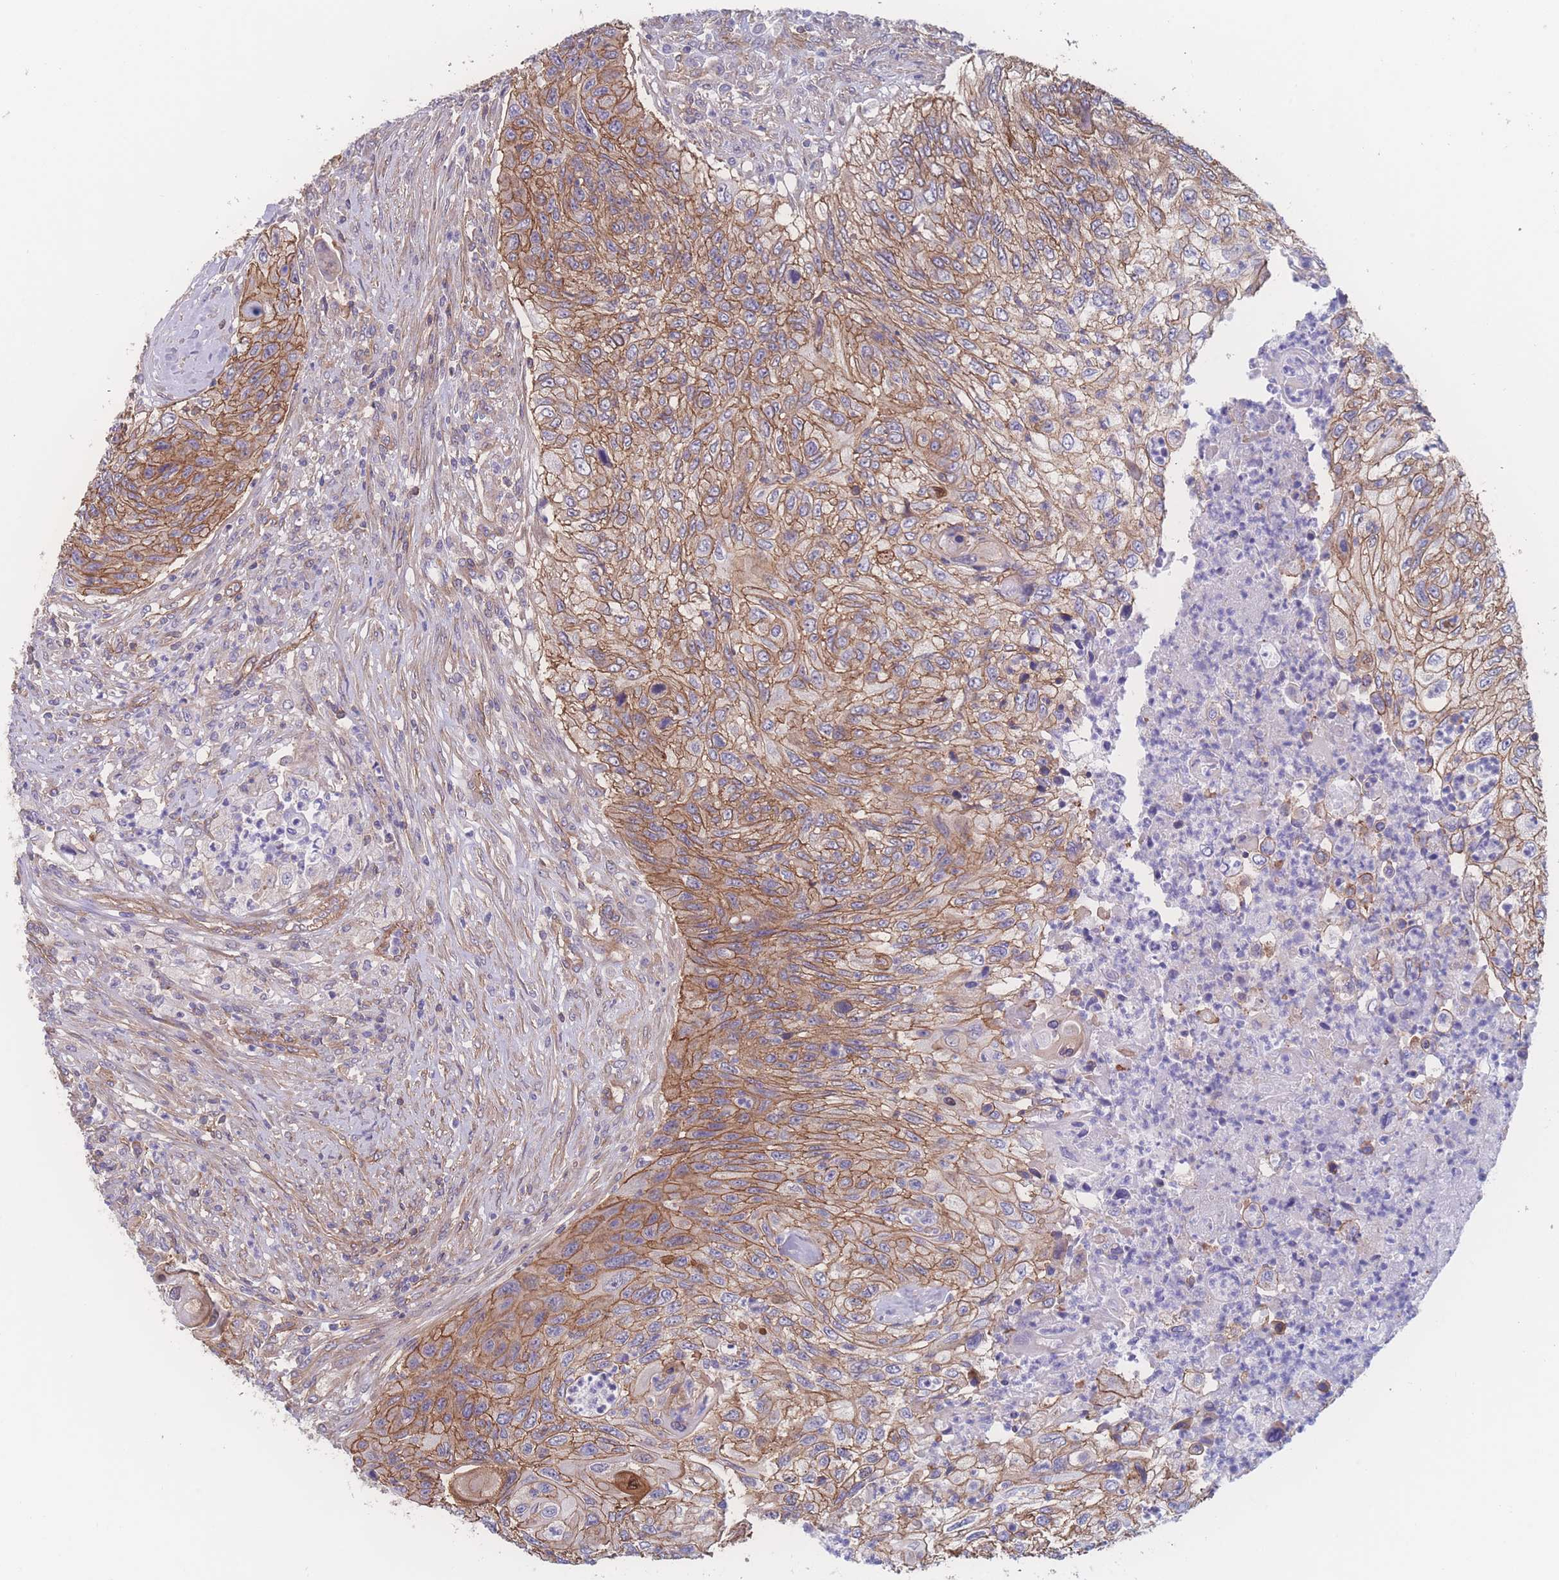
{"staining": {"intensity": "moderate", "quantity": ">75%", "location": "cytoplasmic/membranous"}, "tissue": "urothelial cancer", "cell_type": "Tumor cells", "image_type": "cancer", "snomed": [{"axis": "morphology", "description": "Urothelial carcinoma, High grade"}, {"axis": "topography", "description": "Urinary bladder"}], "caption": "The histopathology image shows a brown stain indicating the presence of a protein in the cytoplasmic/membranous of tumor cells in urothelial cancer.", "gene": "CFAP97", "patient": {"sex": "female", "age": 60}}